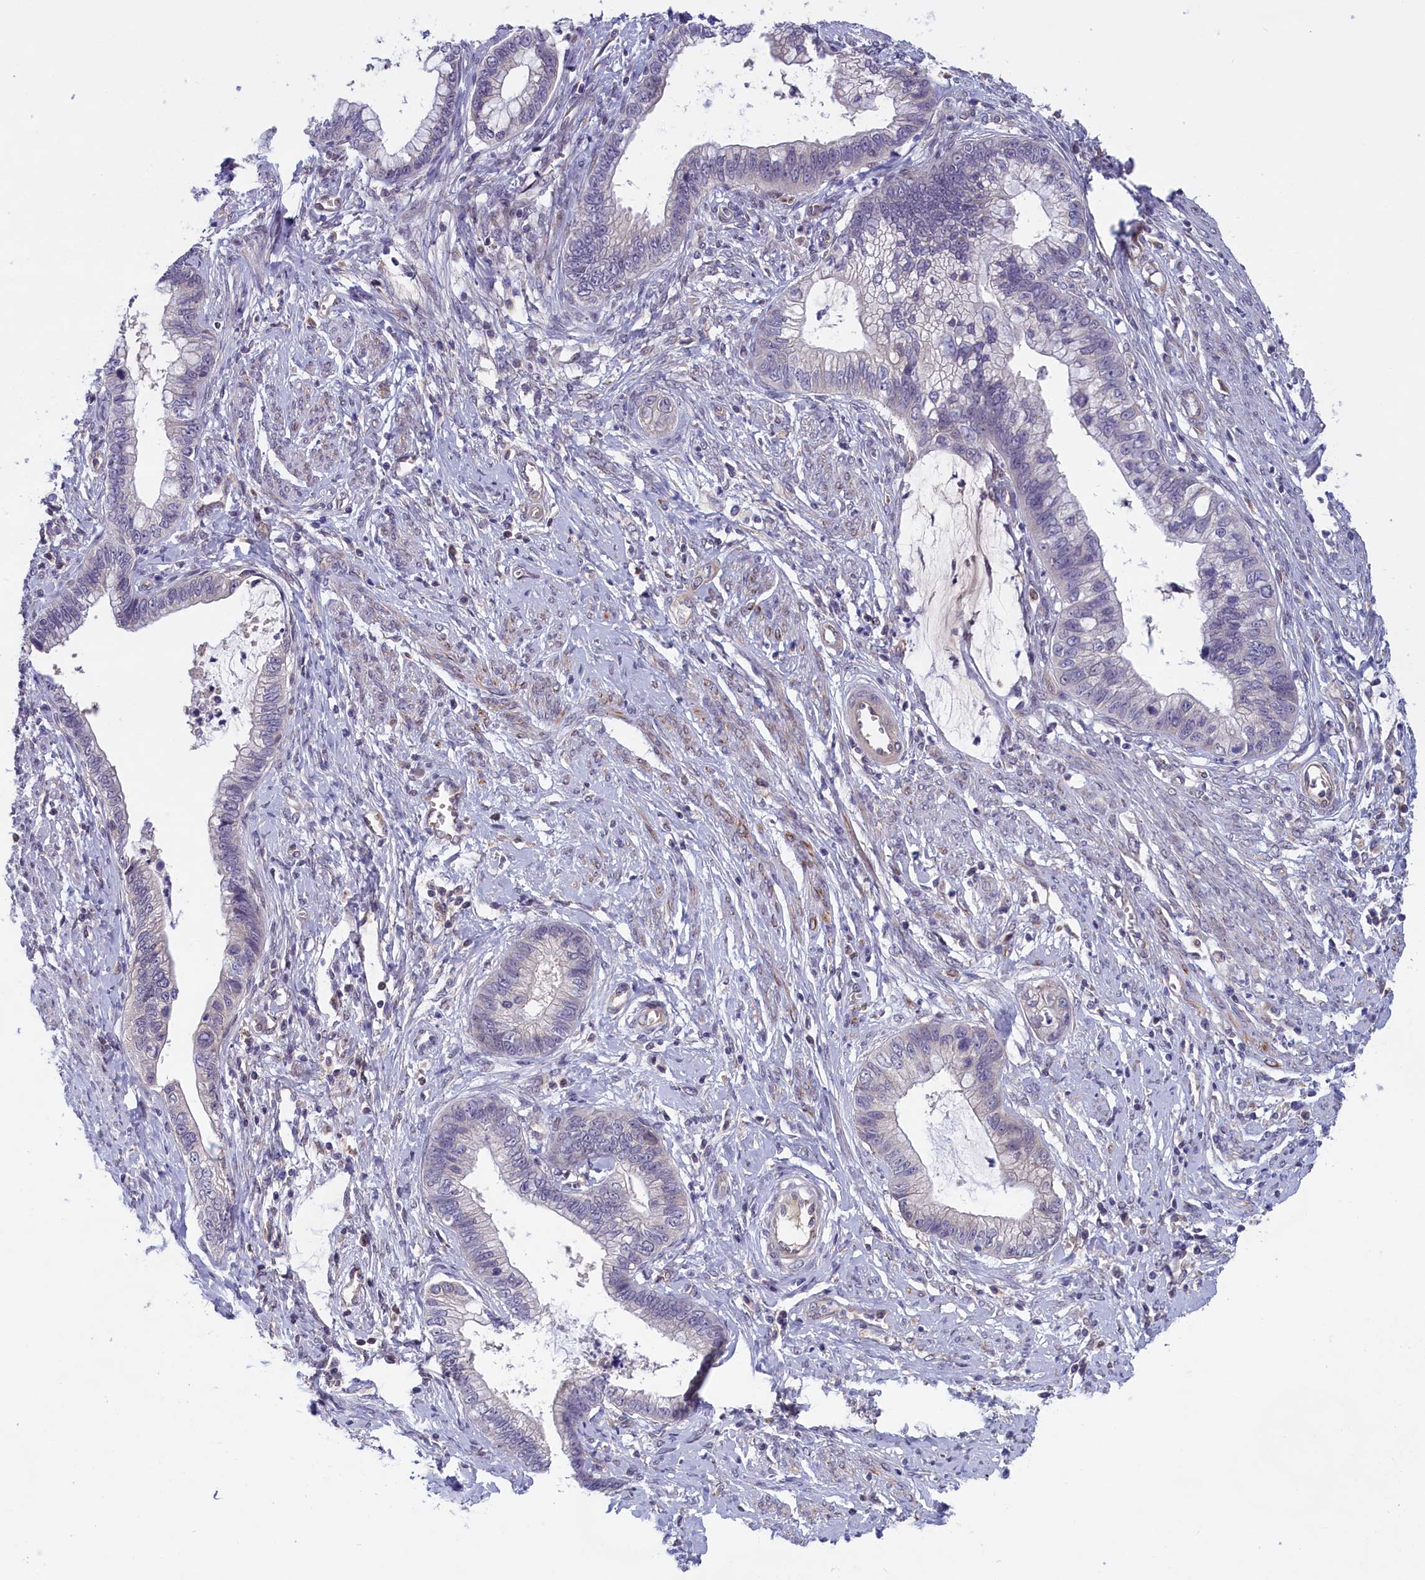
{"staining": {"intensity": "negative", "quantity": "none", "location": "none"}, "tissue": "cervical cancer", "cell_type": "Tumor cells", "image_type": "cancer", "snomed": [{"axis": "morphology", "description": "Adenocarcinoma, NOS"}, {"axis": "topography", "description": "Cervix"}], "caption": "Immunohistochemistry photomicrograph of human adenocarcinoma (cervical) stained for a protein (brown), which shows no positivity in tumor cells.", "gene": "IGFALS", "patient": {"sex": "female", "age": 44}}